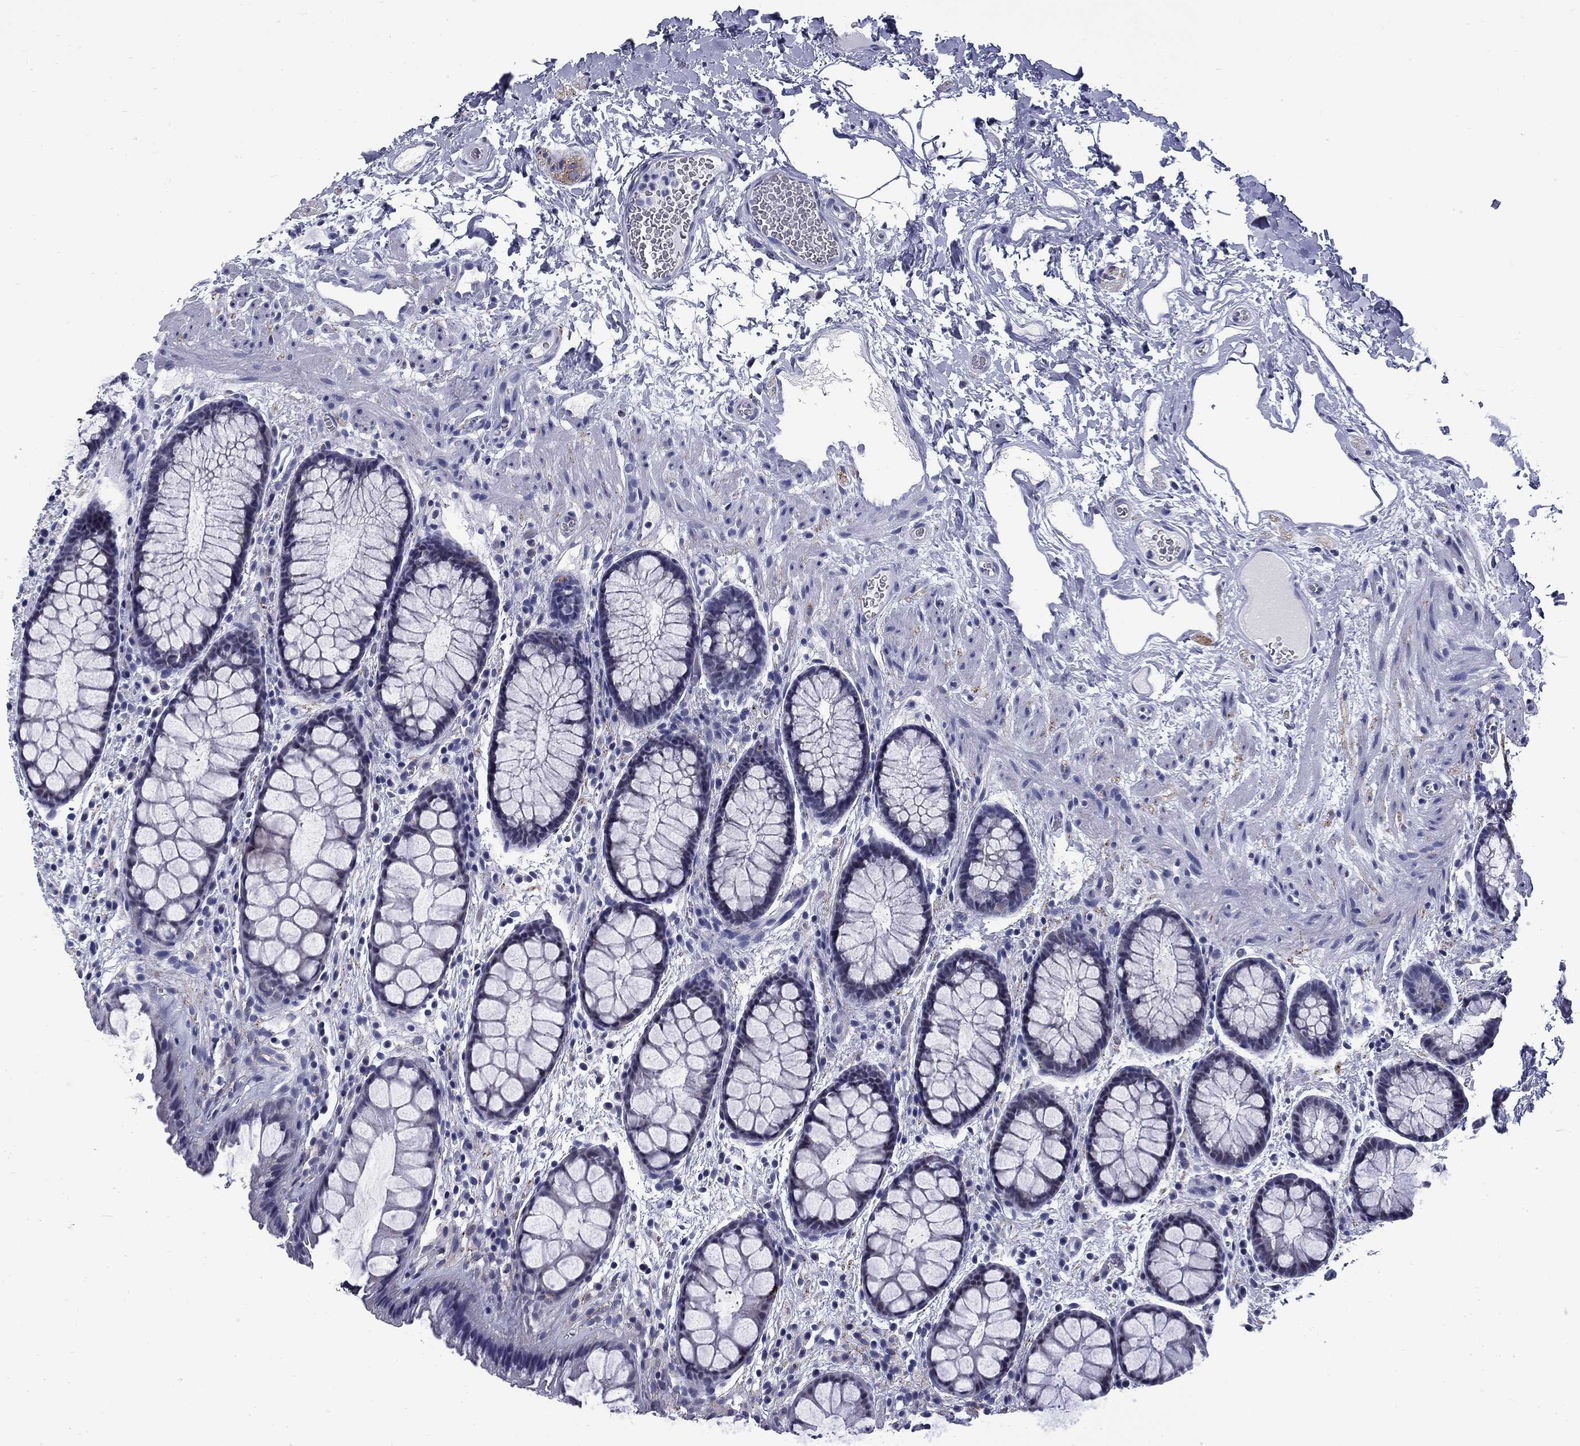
{"staining": {"intensity": "negative", "quantity": "none", "location": "none"}, "tissue": "rectum", "cell_type": "Glandular cells", "image_type": "normal", "snomed": [{"axis": "morphology", "description": "Normal tissue, NOS"}, {"axis": "topography", "description": "Rectum"}], "caption": "Immunohistochemical staining of normal human rectum demonstrates no significant staining in glandular cells.", "gene": "MGARP", "patient": {"sex": "female", "age": 62}}